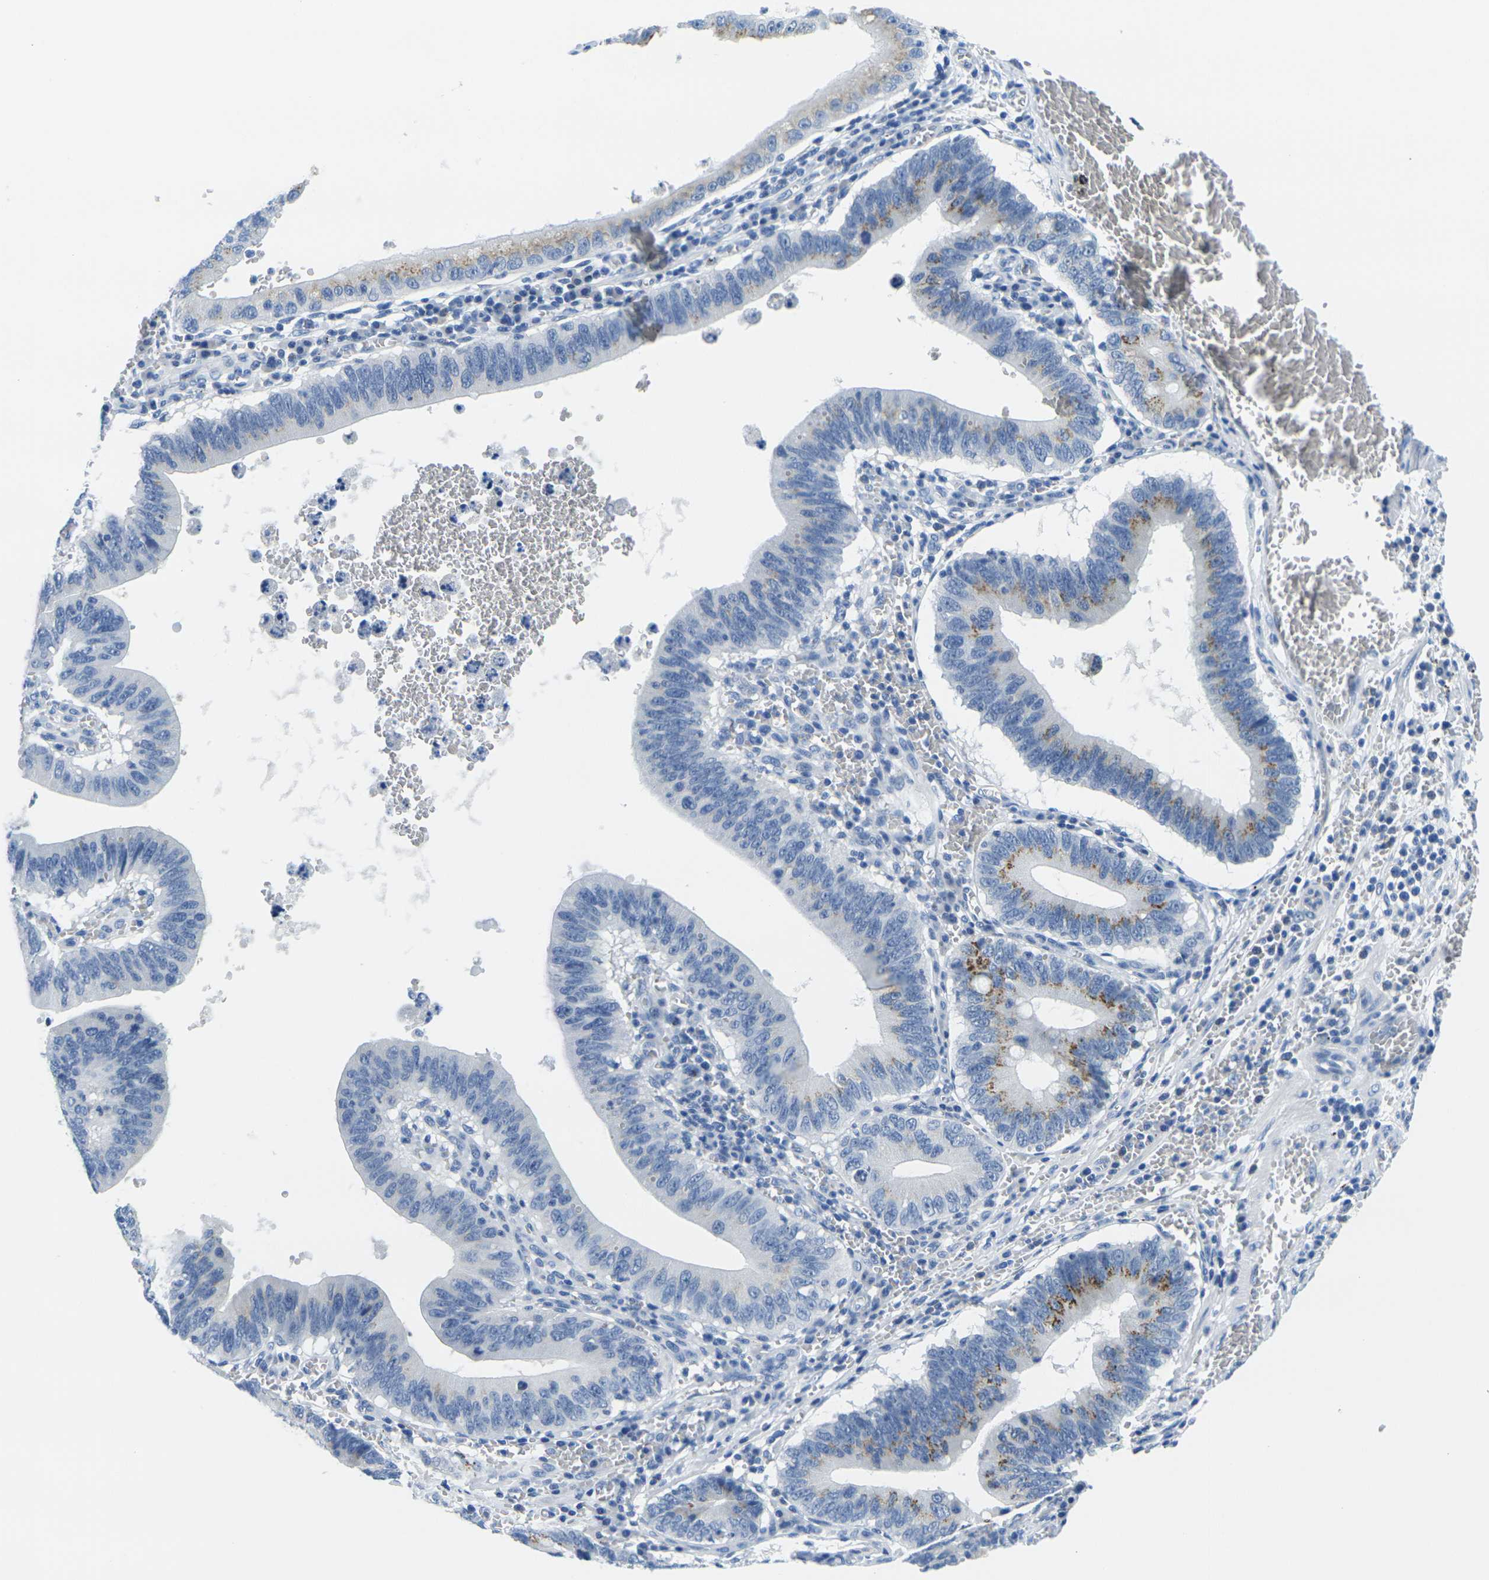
{"staining": {"intensity": "moderate", "quantity": "<25%", "location": "cytoplasmic/membranous"}, "tissue": "stomach cancer", "cell_type": "Tumor cells", "image_type": "cancer", "snomed": [{"axis": "morphology", "description": "Adenocarcinoma, NOS"}, {"axis": "topography", "description": "Stomach"}, {"axis": "topography", "description": "Gastric cardia"}], "caption": "DAB (3,3'-diaminobenzidine) immunohistochemical staining of human stomach cancer exhibits moderate cytoplasmic/membranous protein staining in approximately <25% of tumor cells.", "gene": "FAM3D", "patient": {"sex": "male", "age": 59}}